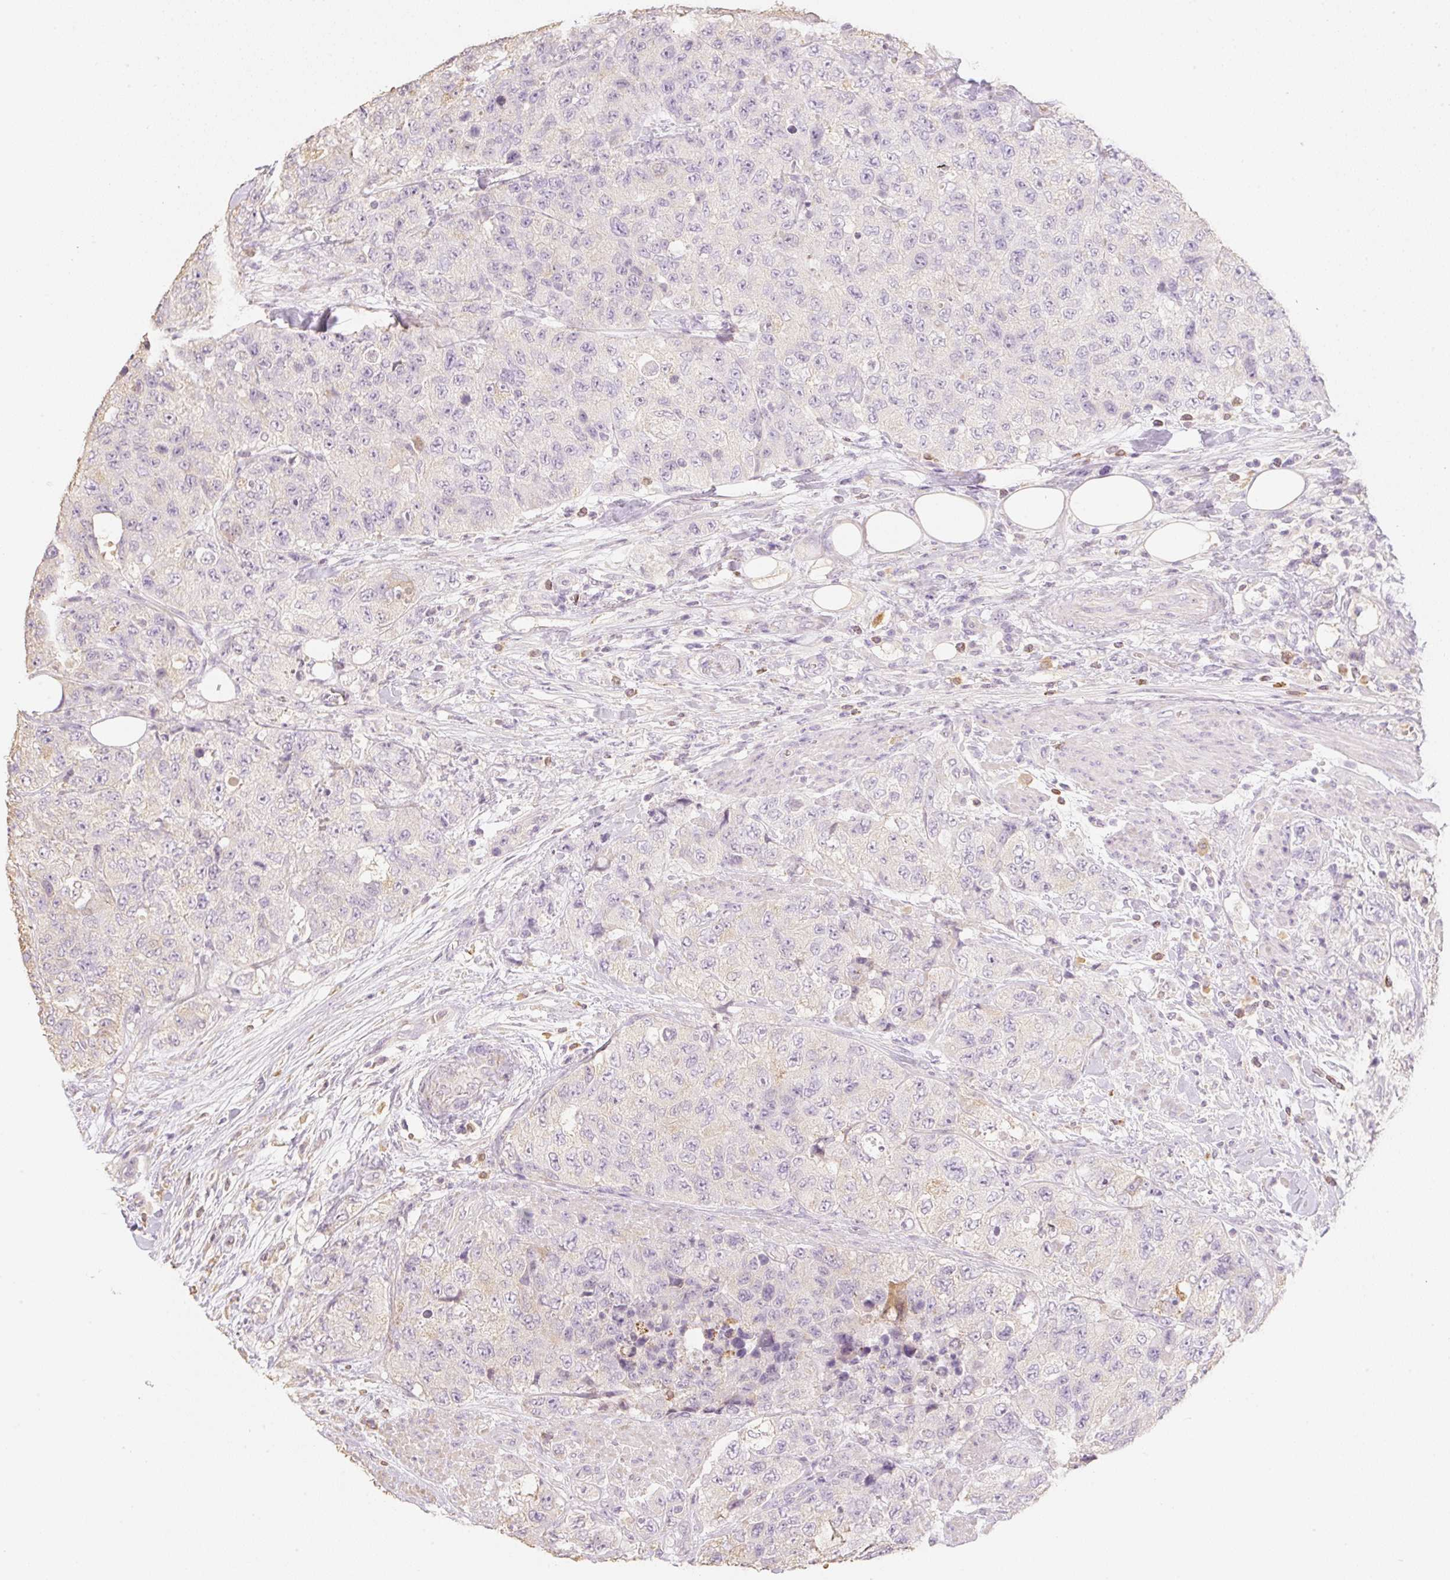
{"staining": {"intensity": "negative", "quantity": "none", "location": "none"}, "tissue": "urothelial cancer", "cell_type": "Tumor cells", "image_type": "cancer", "snomed": [{"axis": "morphology", "description": "Urothelial carcinoma, High grade"}, {"axis": "topography", "description": "Urinary bladder"}], "caption": "Tumor cells are negative for protein expression in human high-grade urothelial carcinoma.", "gene": "MBOAT7", "patient": {"sex": "female", "age": 78}}